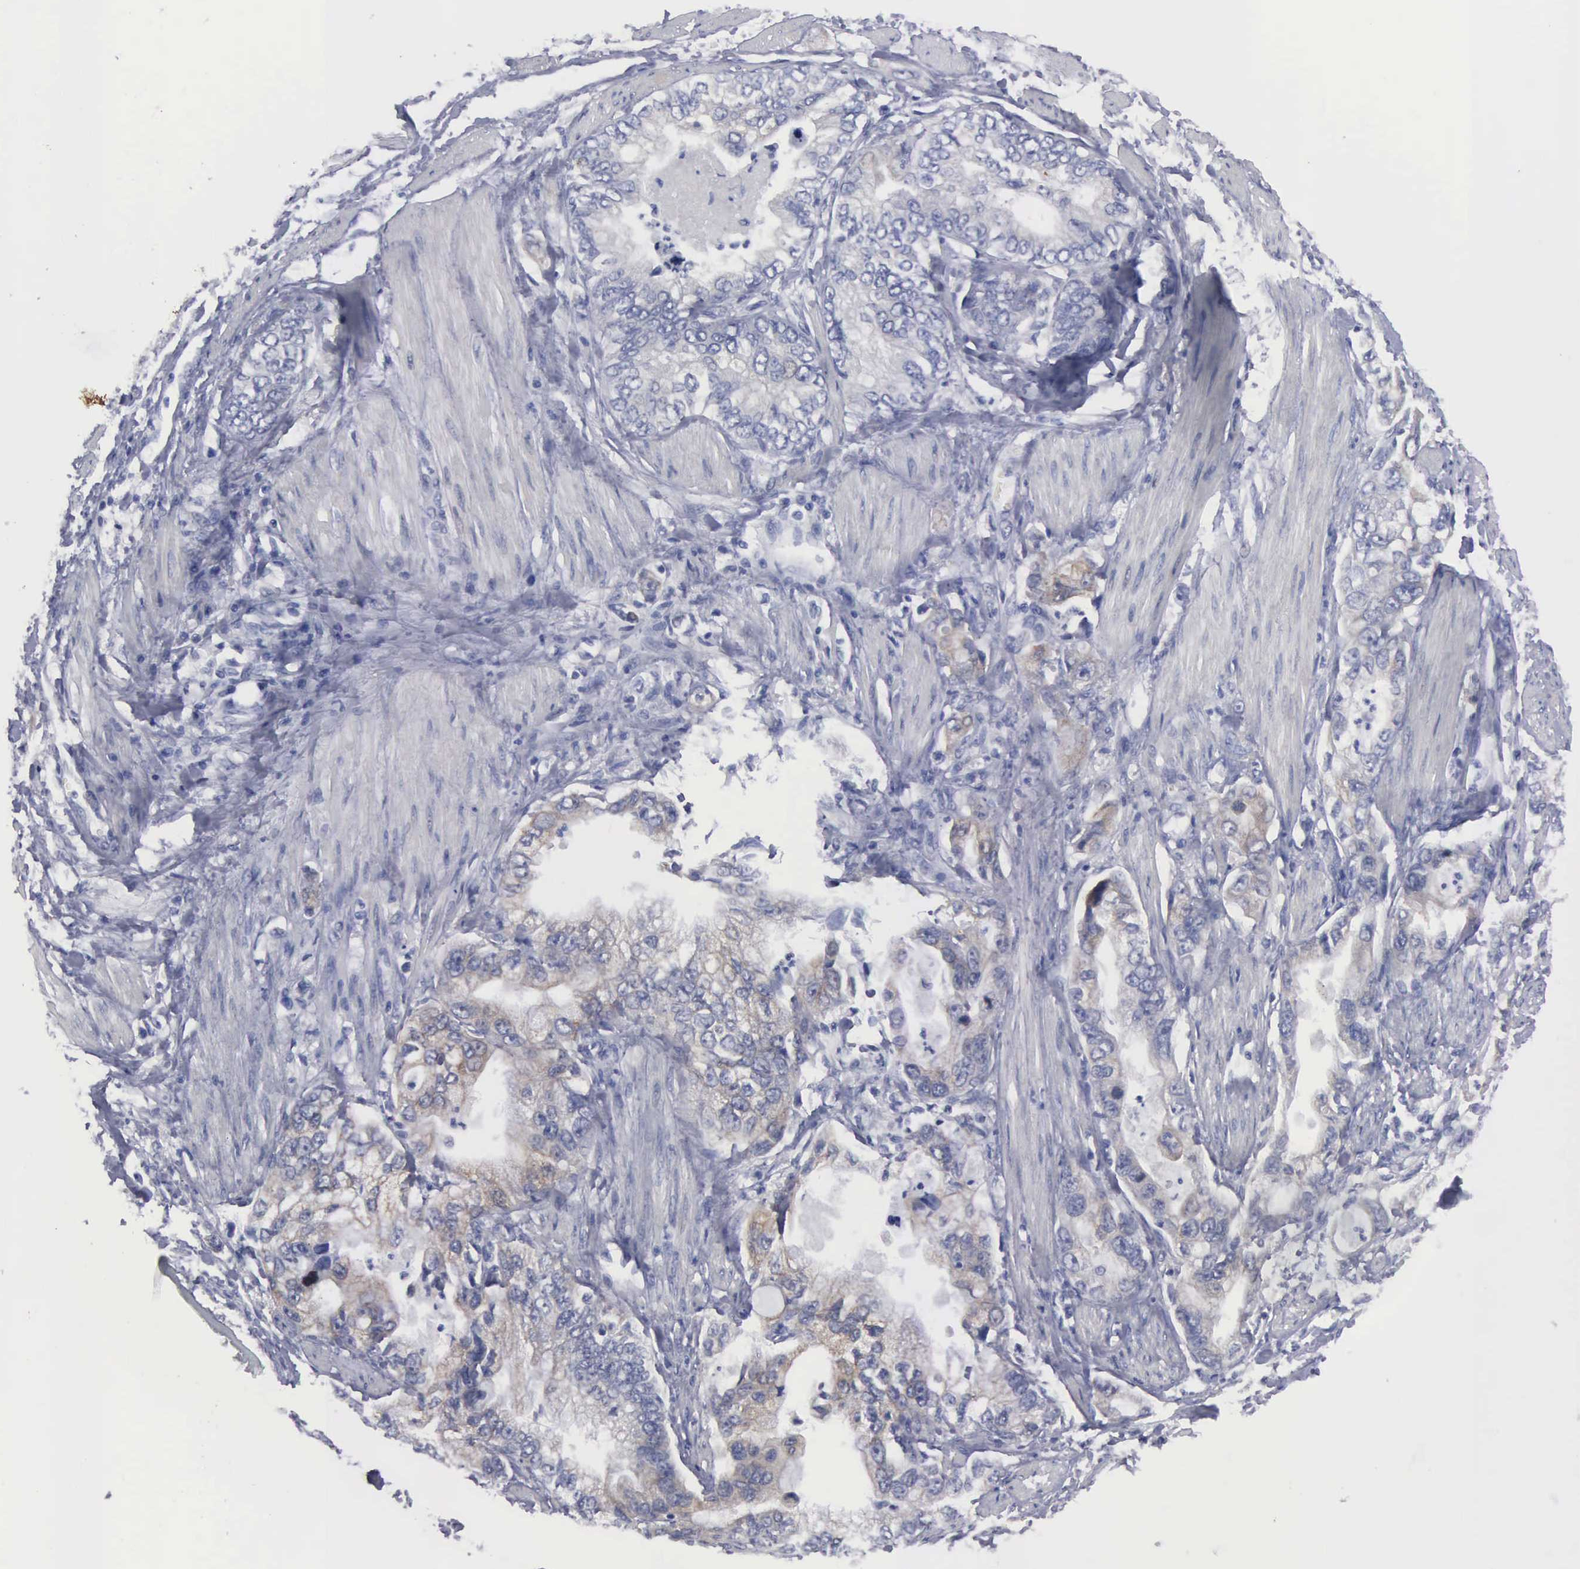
{"staining": {"intensity": "weak", "quantity": "25%-75%", "location": "cytoplasmic/membranous"}, "tissue": "stomach cancer", "cell_type": "Tumor cells", "image_type": "cancer", "snomed": [{"axis": "morphology", "description": "Adenocarcinoma, NOS"}, {"axis": "topography", "description": "Pancreas"}, {"axis": "topography", "description": "Stomach, upper"}], "caption": "Tumor cells demonstrate low levels of weak cytoplasmic/membranous expression in approximately 25%-75% of cells in stomach adenocarcinoma. Ihc stains the protein in brown and the nuclei are stained blue.", "gene": "CEP170B", "patient": {"sex": "male", "age": 77}}